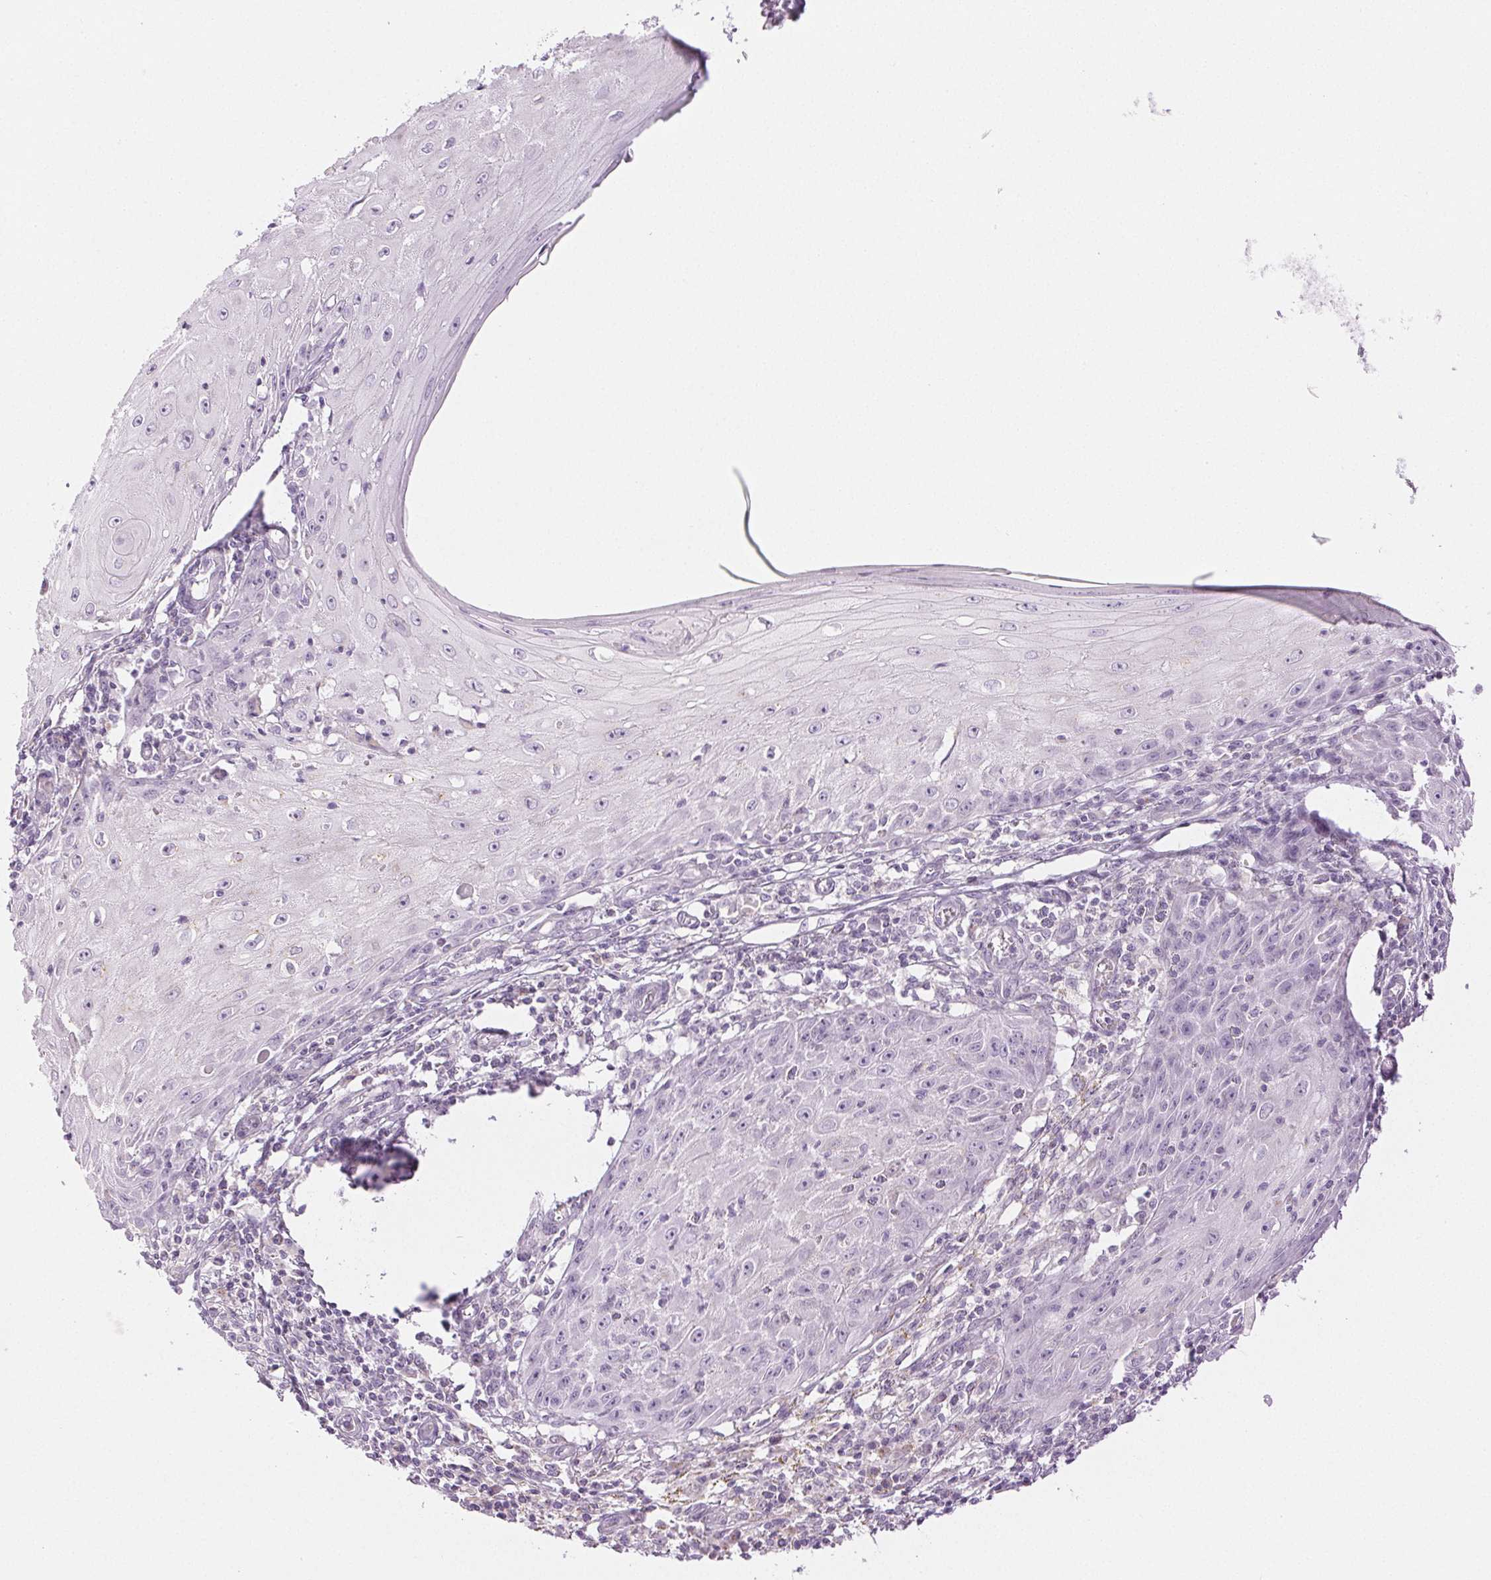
{"staining": {"intensity": "negative", "quantity": "none", "location": "none"}, "tissue": "skin cancer", "cell_type": "Tumor cells", "image_type": "cancer", "snomed": [{"axis": "morphology", "description": "Squamous cell carcinoma, NOS"}, {"axis": "topography", "description": "Skin"}], "caption": "High power microscopy image of an IHC micrograph of skin cancer, revealing no significant staining in tumor cells.", "gene": "SLC5A2", "patient": {"sex": "female", "age": 73}}